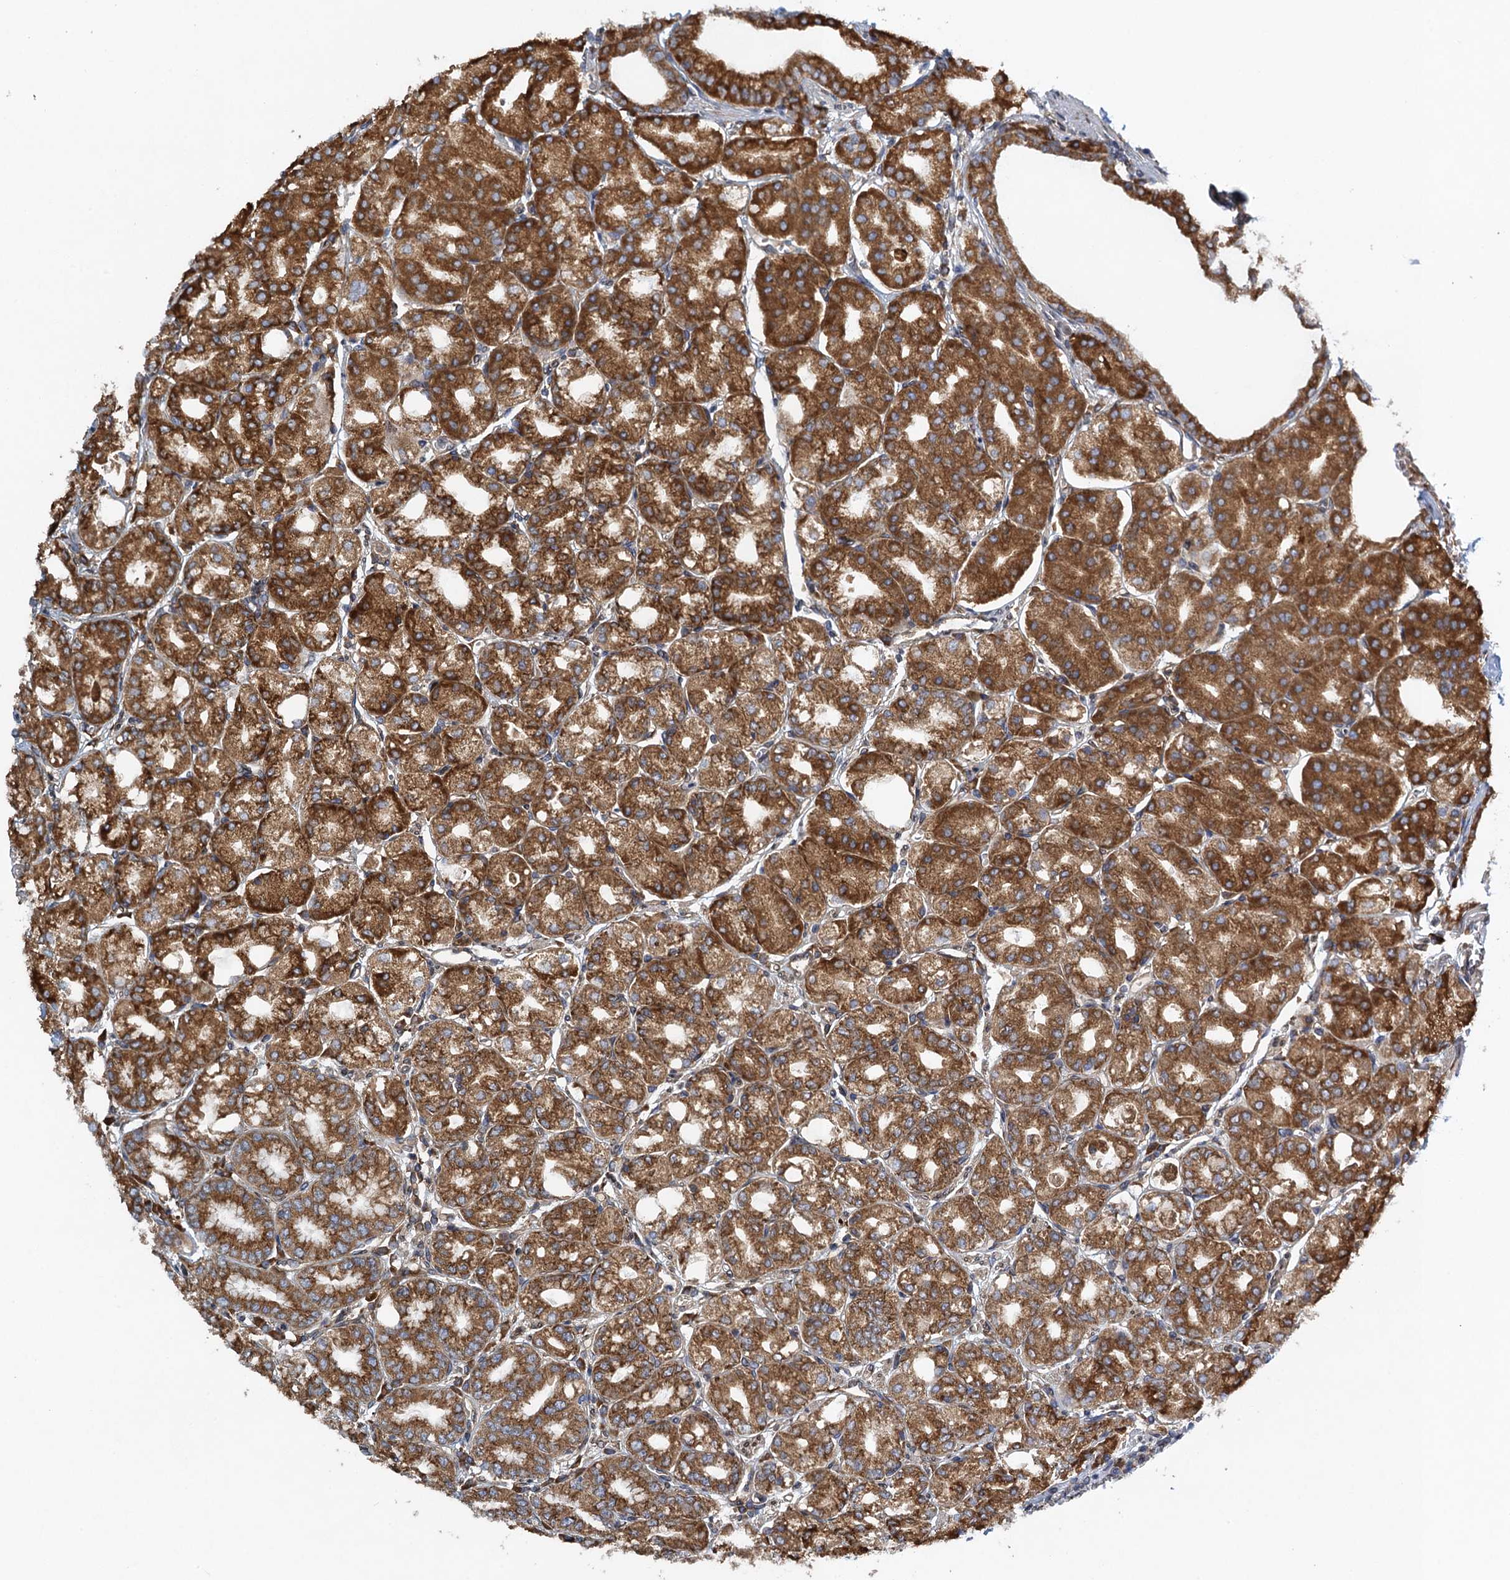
{"staining": {"intensity": "strong", "quantity": ">75%", "location": "cytoplasmic/membranous"}, "tissue": "stomach", "cell_type": "Glandular cells", "image_type": "normal", "snomed": [{"axis": "morphology", "description": "Normal tissue, NOS"}, {"axis": "topography", "description": "Stomach, lower"}], "caption": "Immunohistochemistry (IHC) of unremarkable human stomach shows high levels of strong cytoplasmic/membranous positivity in approximately >75% of glandular cells.", "gene": "MDM1", "patient": {"sex": "male", "age": 71}}